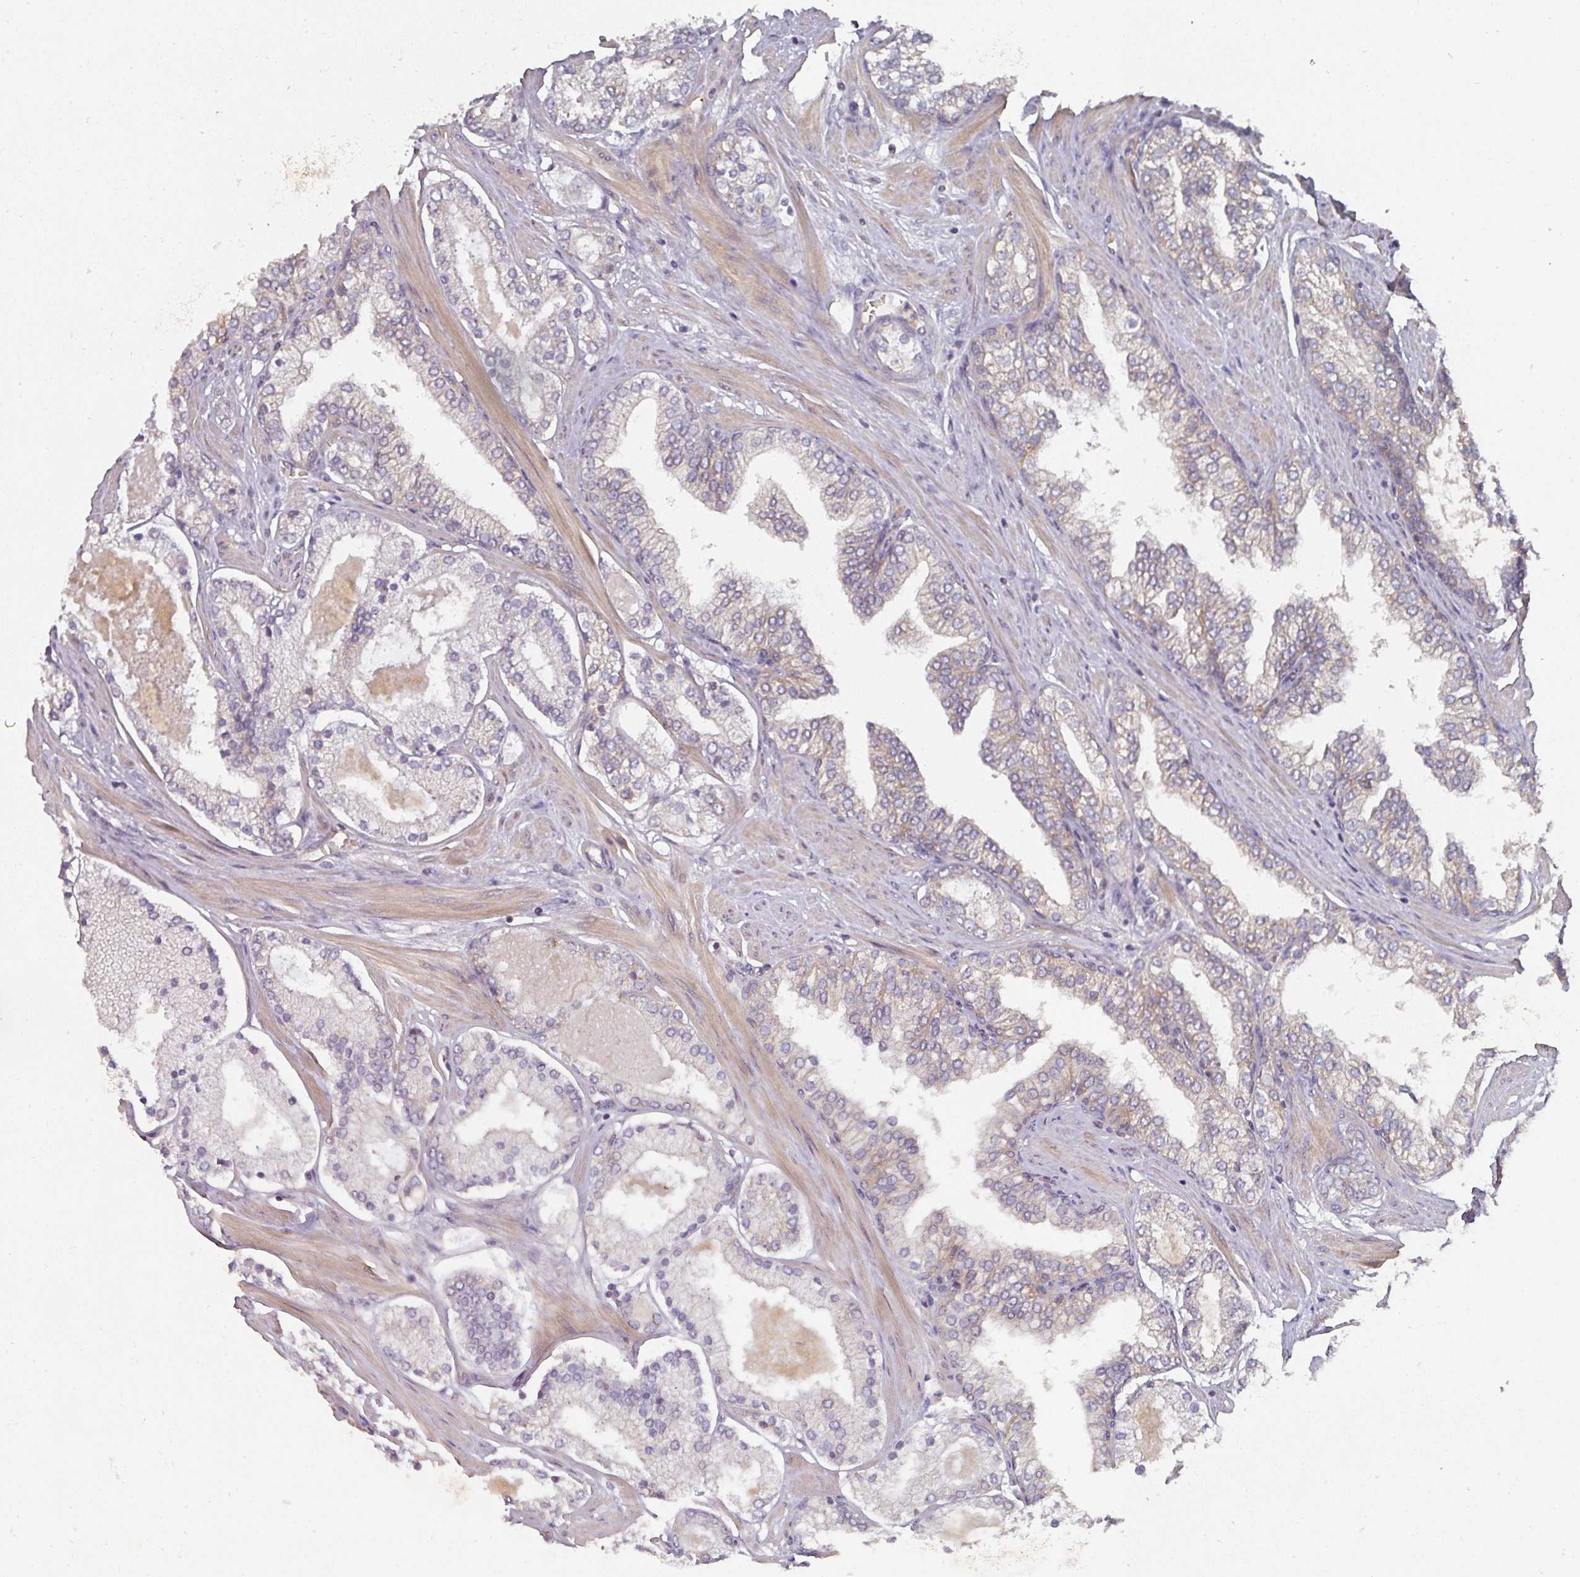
{"staining": {"intensity": "negative", "quantity": "none", "location": "none"}, "tissue": "prostate cancer", "cell_type": "Tumor cells", "image_type": "cancer", "snomed": [{"axis": "morphology", "description": "Adenocarcinoma, Low grade"}, {"axis": "topography", "description": "Prostate"}], "caption": "This image is of prostate low-grade adenocarcinoma stained with immunohistochemistry to label a protein in brown with the nuclei are counter-stained blue. There is no expression in tumor cells.", "gene": "DNAJC7", "patient": {"sex": "male", "age": 42}}